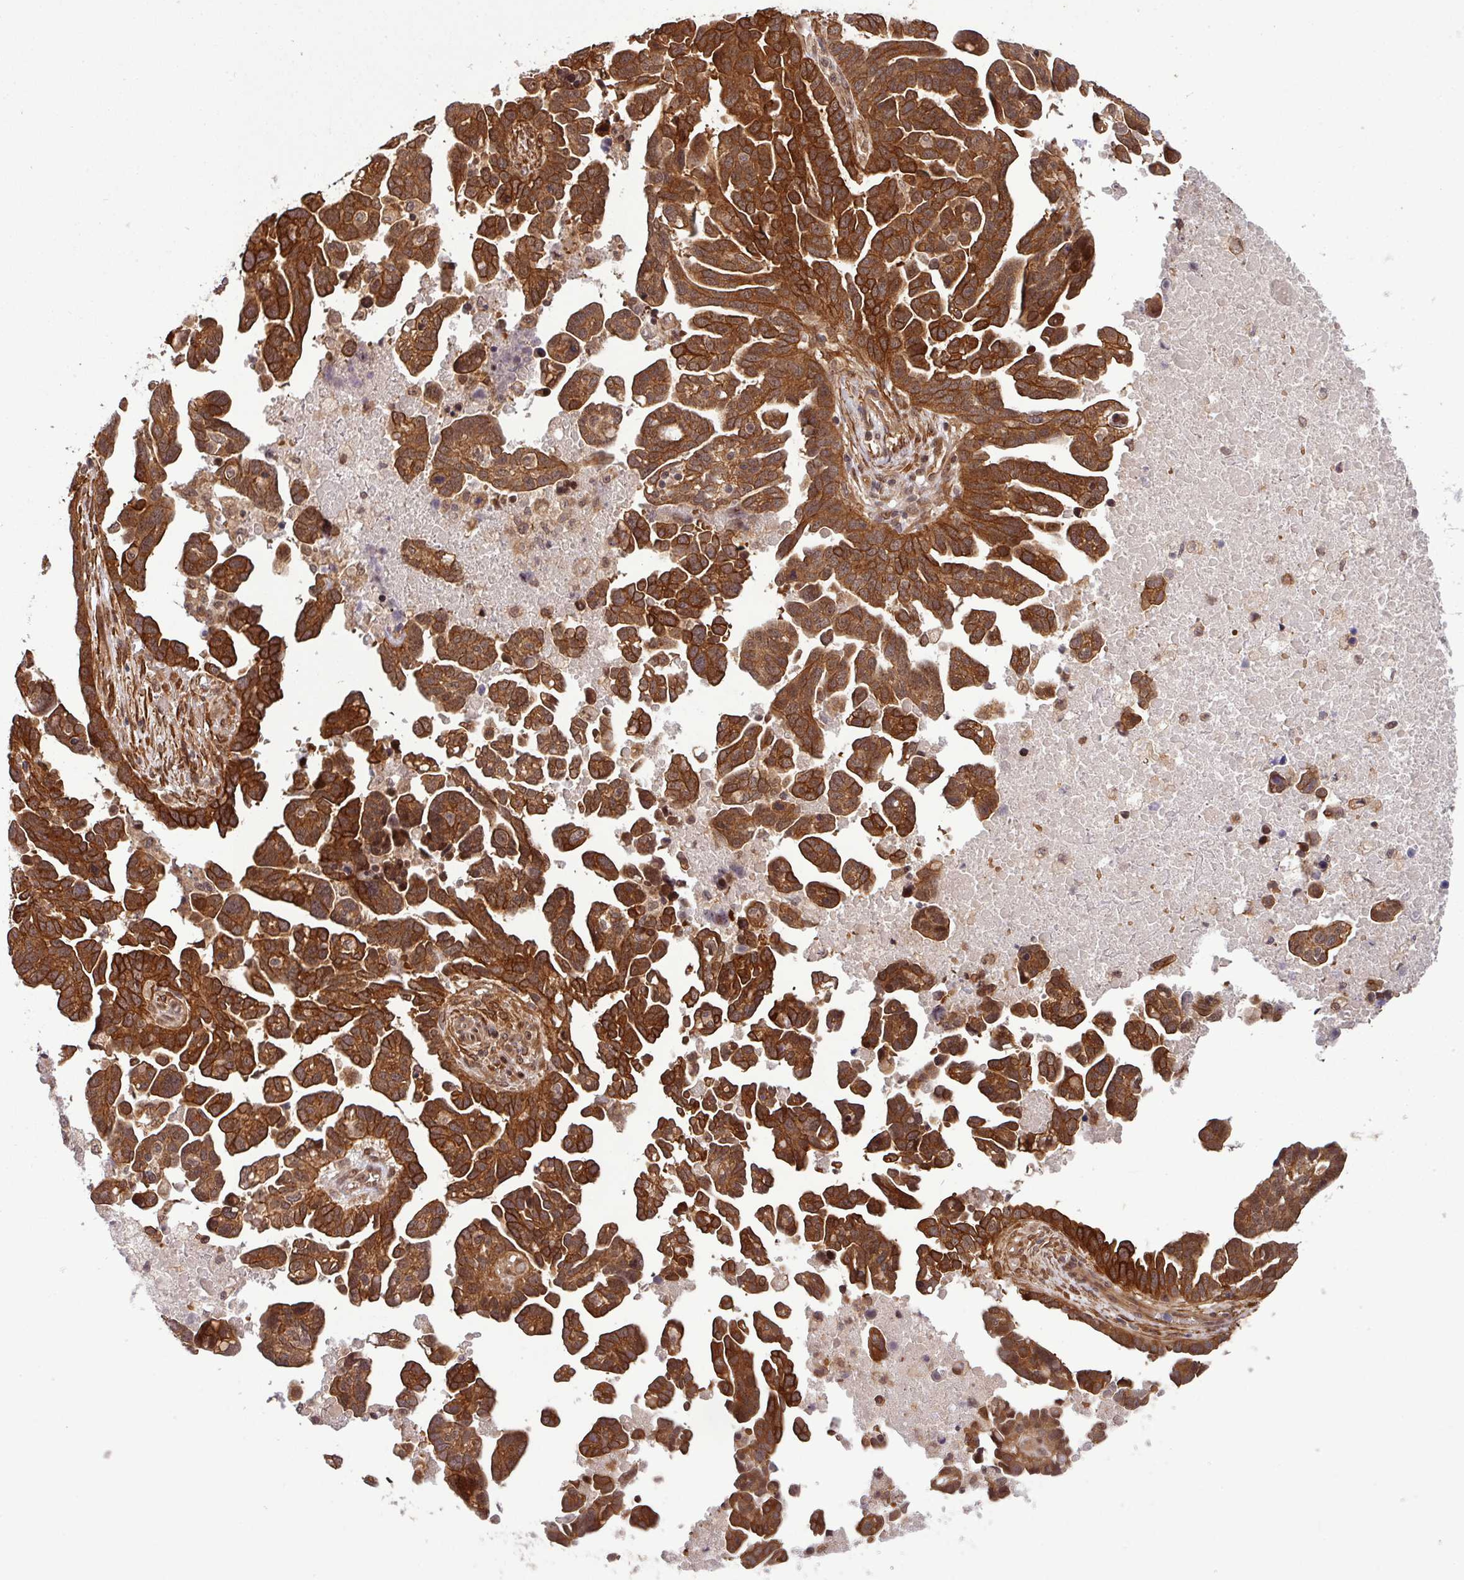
{"staining": {"intensity": "strong", "quantity": ">75%", "location": "cytoplasmic/membranous"}, "tissue": "ovarian cancer", "cell_type": "Tumor cells", "image_type": "cancer", "snomed": [{"axis": "morphology", "description": "Cystadenocarcinoma, serous, NOS"}, {"axis": "topography", "description": "Ovary"}], "caption": "The histopathology image demonstrates immunohistochemical staining of serous cystadenocarcinoma (ovarian). There is strong cytoplasmic/membranous positivity is present in approximately >75% of tumor cells.", "gene": "C7orf50", "patient": {"sex": "female", "age": 54}}